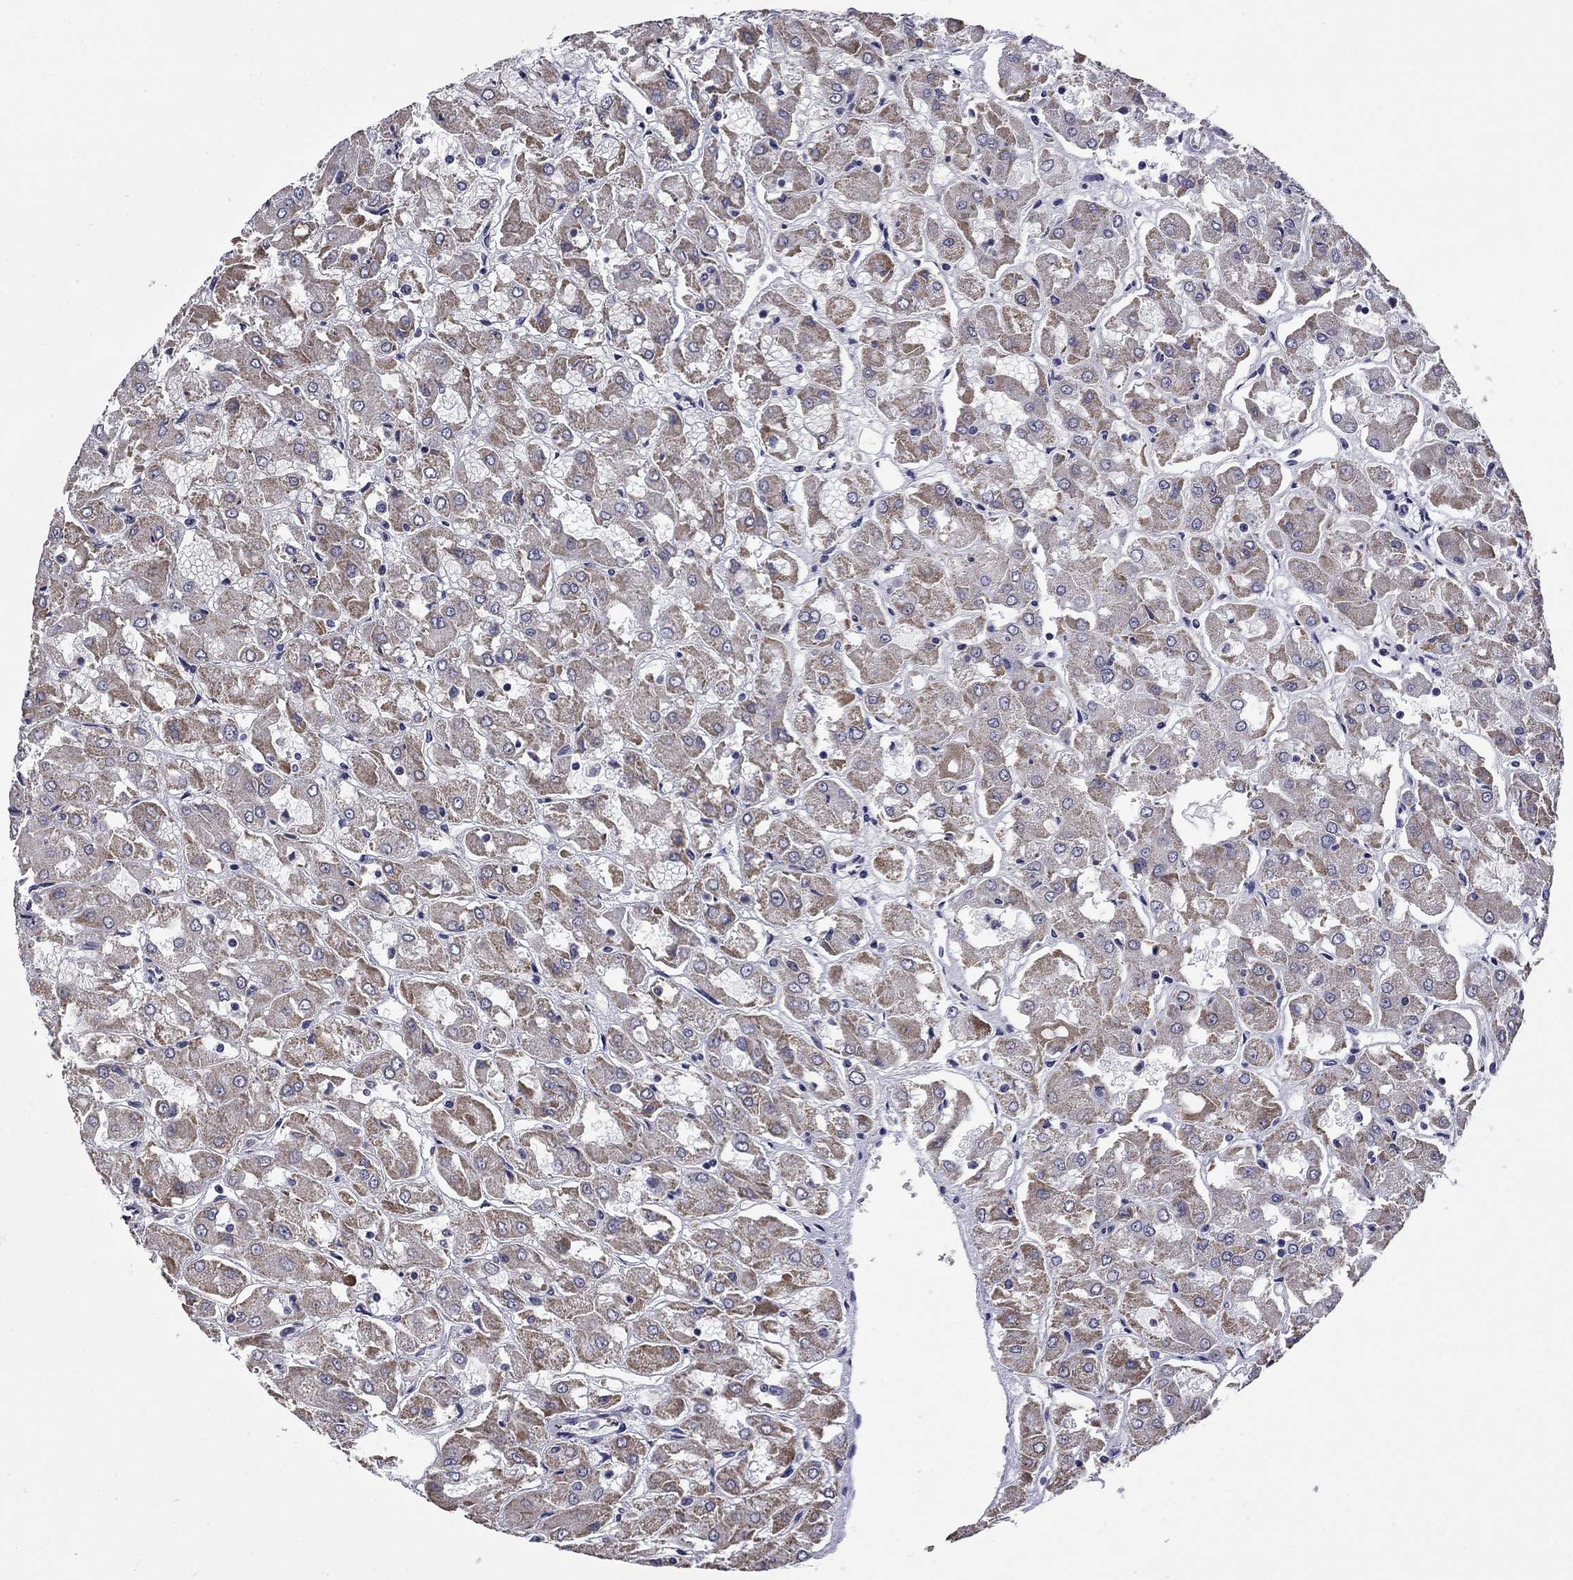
{"staining": {"intensity": "moderate", "quantity": ">75%", "location": "cytoplasmic/membranous"}, "tissue": "renal cancer", "cell_type": "Tumor cells", "image_type": "cancer", "snomed": [{"axis": "morphology", "description": "Adenocarcinoma, NOS"}, {"axis": "topography", "description": "Kidney"}], "caption": "High-power microscopy captured an immunohistochemistry (IHC) histopathology image of adenocarcinoma (renal), revealing moderate cytoplasmic/membranous expression in about >75% of tumor cells.", "gene": "HTR4", "patient": {"sex": "male", "age": 72}}